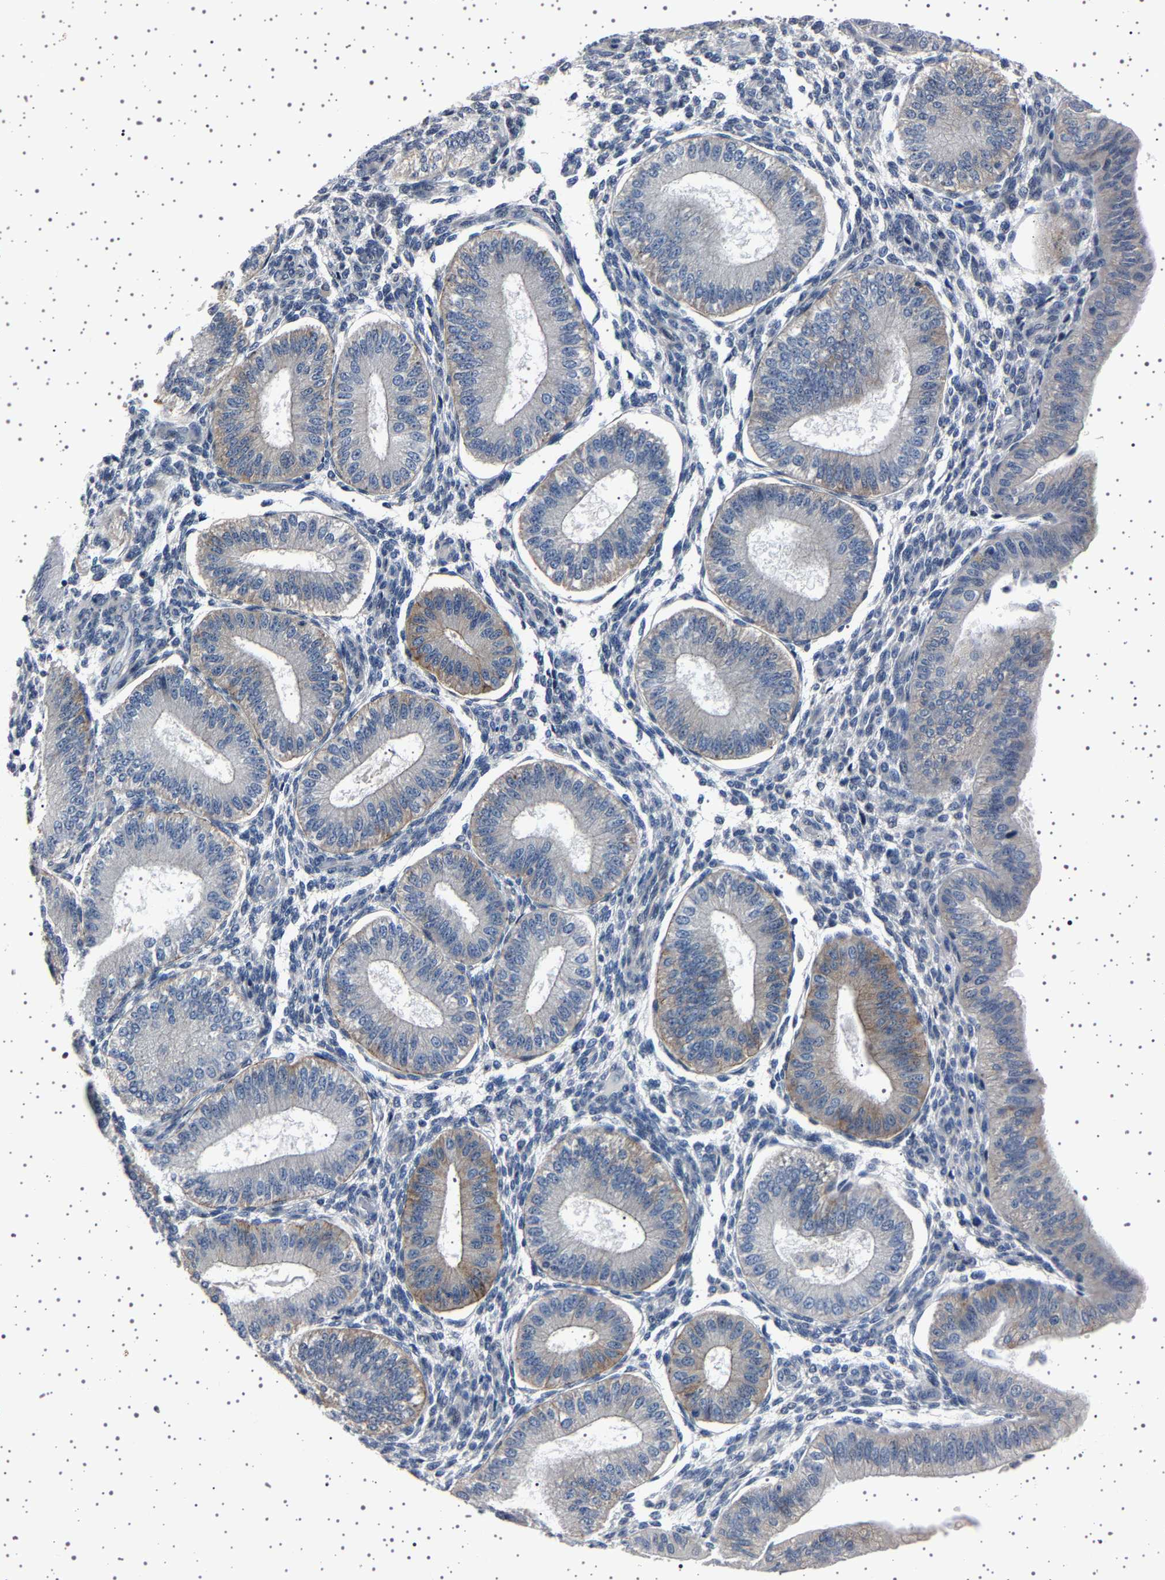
{"staining": {"intensity": "negative", "quantity": "none", "location": "none"}, "tissue": "endometrium", "cell_type": "Cells in endometrial stroma", "image_type": "normal", "snomed": [{"axis": "morphology", "description": "Normal tissue, NOS"}, {"axis": "topography", "description": "Endometrium"}], "caption": "An image of human endometrium is negative for staining in cells in endometrial stroma. (Immunohistochemistry, brightfield microscopy, high magnification).", "gene": "PAK5", "patient": {"sex": "female", "age": 39}}